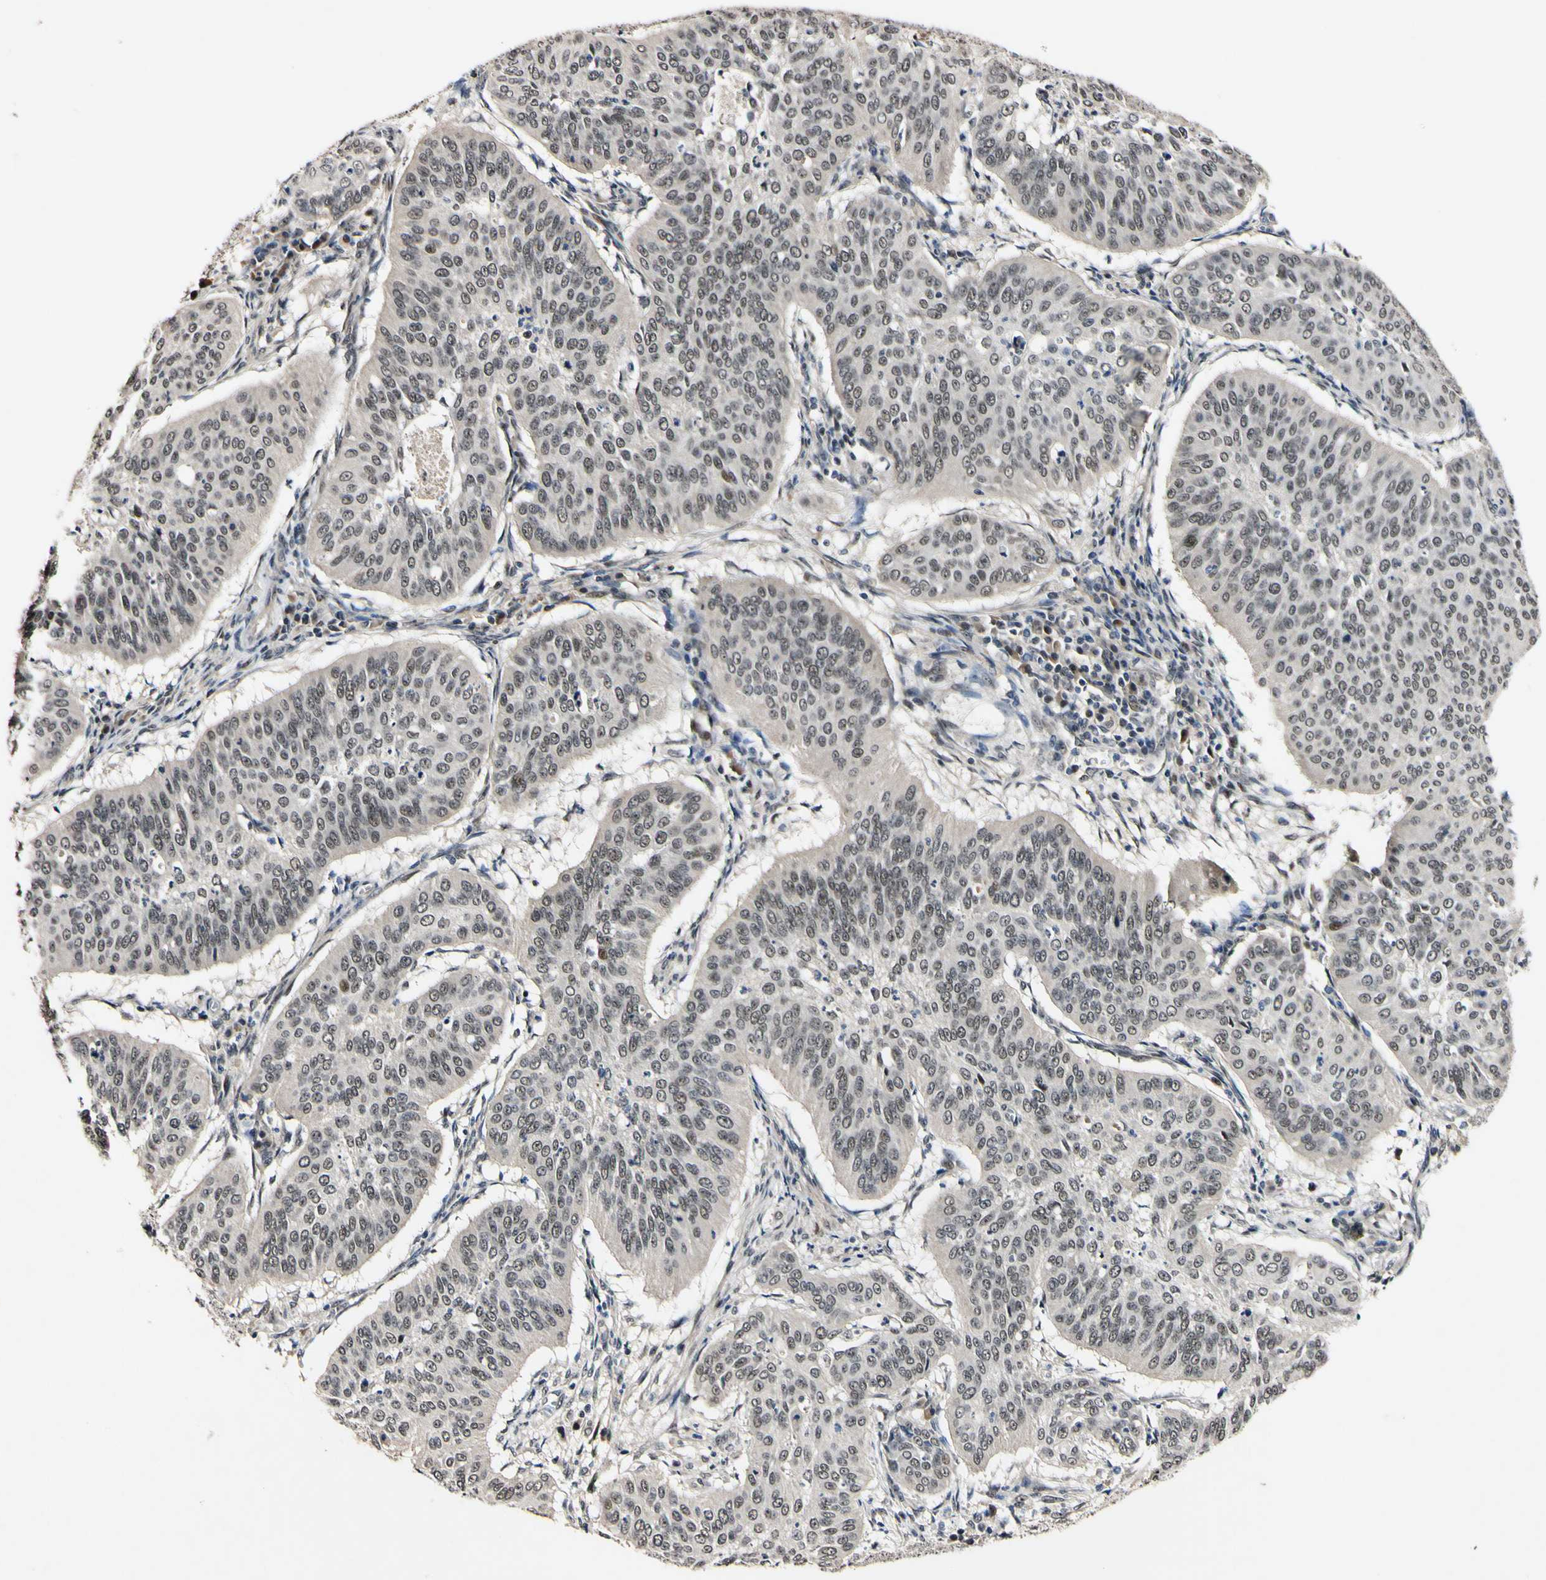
{"staining": {"intensity": "weak", "quantity": ">75%", "location": "nuclear"}, "tissue": "cervical cancer", "cell_type": "Tumor cells", "image_type": "cancer", "snomed": [{"axis": "morphology", "description": "Normal tissue, NOS"}, {"axis": "morphology", "description": "Squamous cell carcinoma, NOS"}, {"axis": "topography", "description": "Cervix"}], "caption": "This is a histology image of immunohistochemistry staining of cervical cancer, which shows weak positivity in the nuclear of tumor cells.", "gene": "POLR2F", "patient": {"sex": "female", "age": 39}}